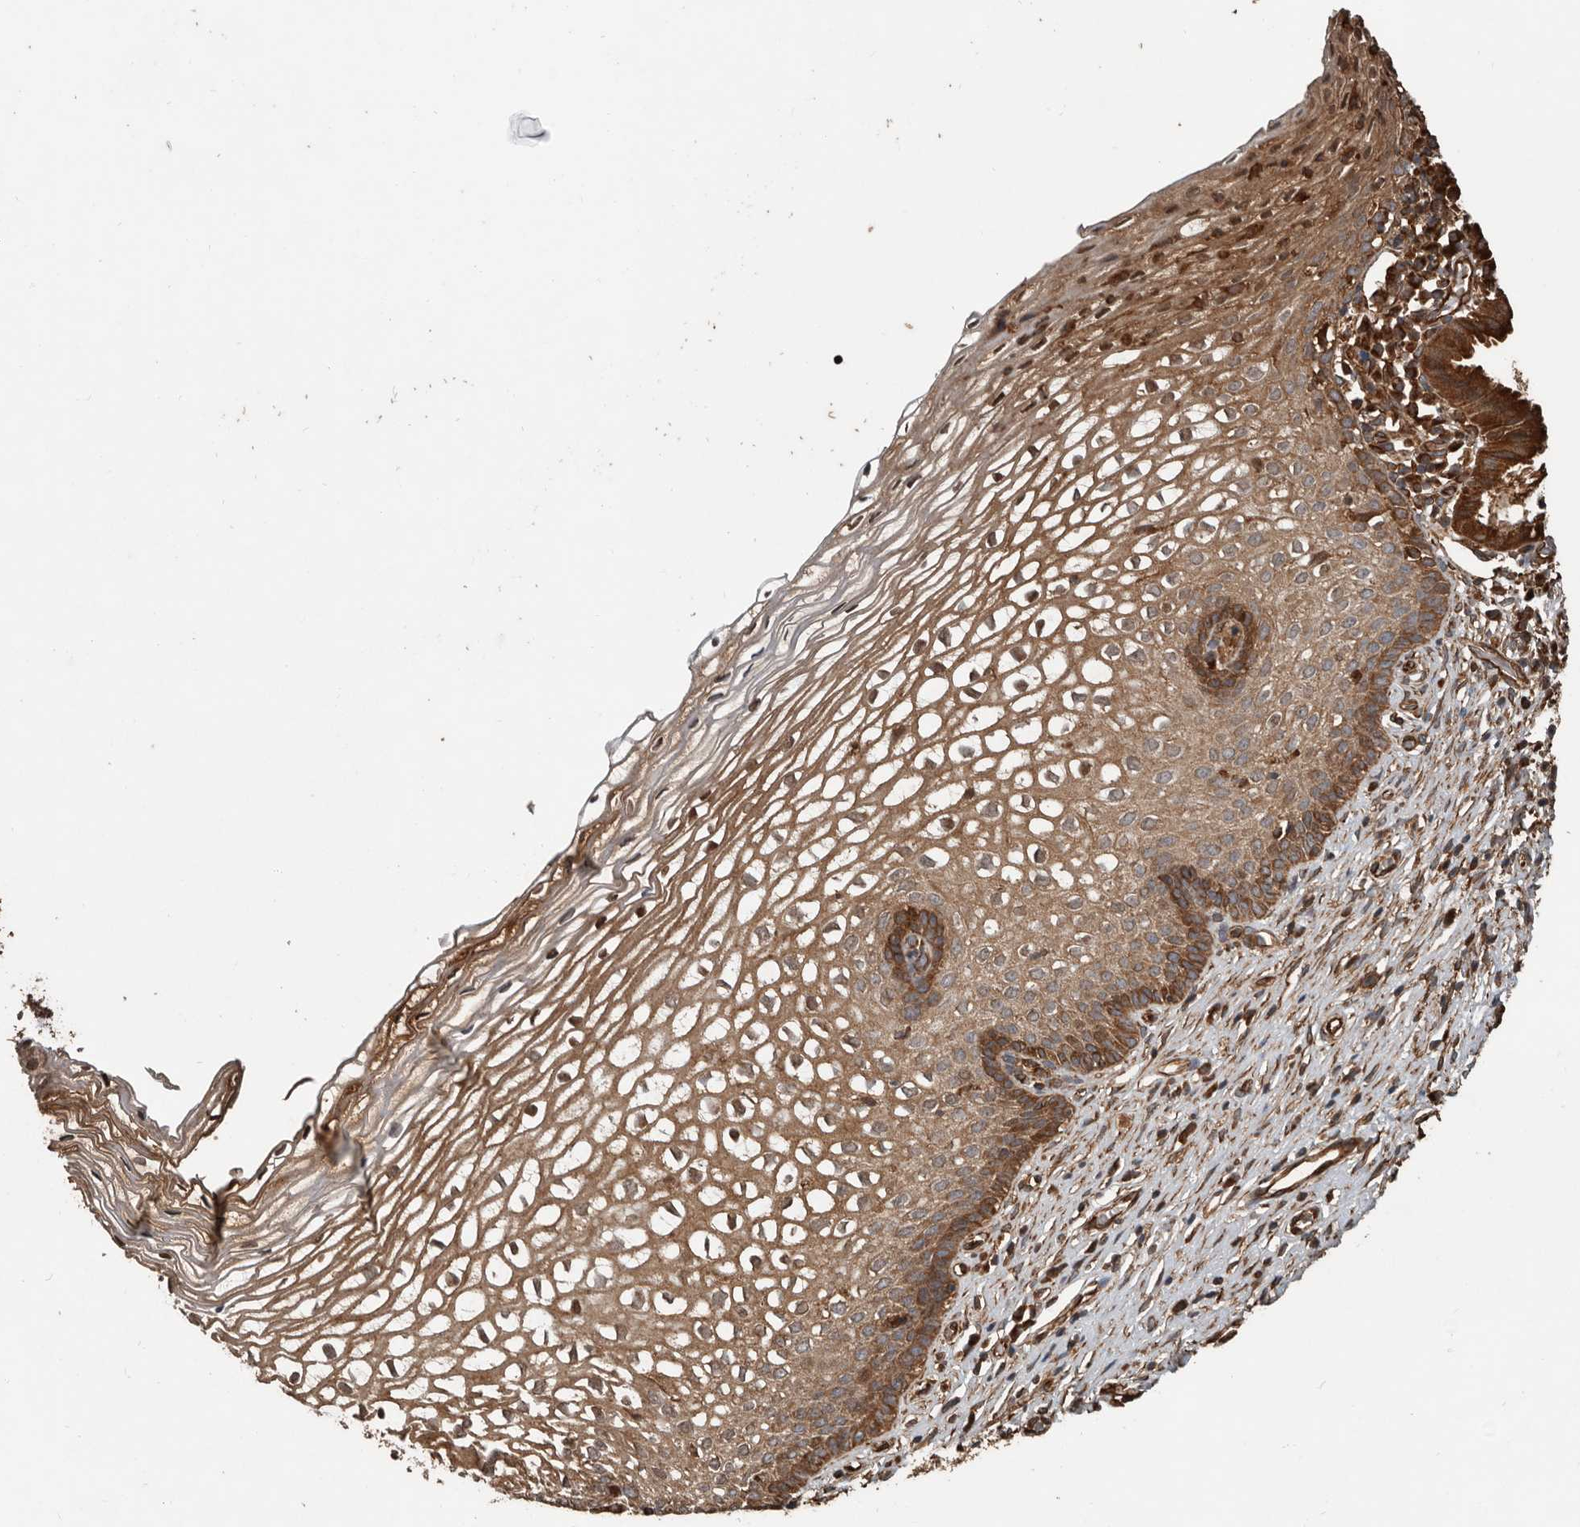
{"staining": {"intensity": "weak", "quantity": ">75%", "location": "cytoplasmic/membranous"}, "tissue": "cervix", "cell_type": "Glandular cells", "image_type": "normal", "snomed": [{"axis": "morphology", "description": "Normal tissue, NOS"}, {"axis": "topography", "description": "Cervix"}], "caption": "The photomicrograph reveals staining of unremarkable cervix, revealing weak cytoplasmic/membranous protein expression (brown color) within glandular cells. Using DAB (brown) and hematoxylin (blue) stains, captured at high magnification using brightfield microscopy.", "gene": "YOD1", "patient": {"sex": "female", "age": 27}}